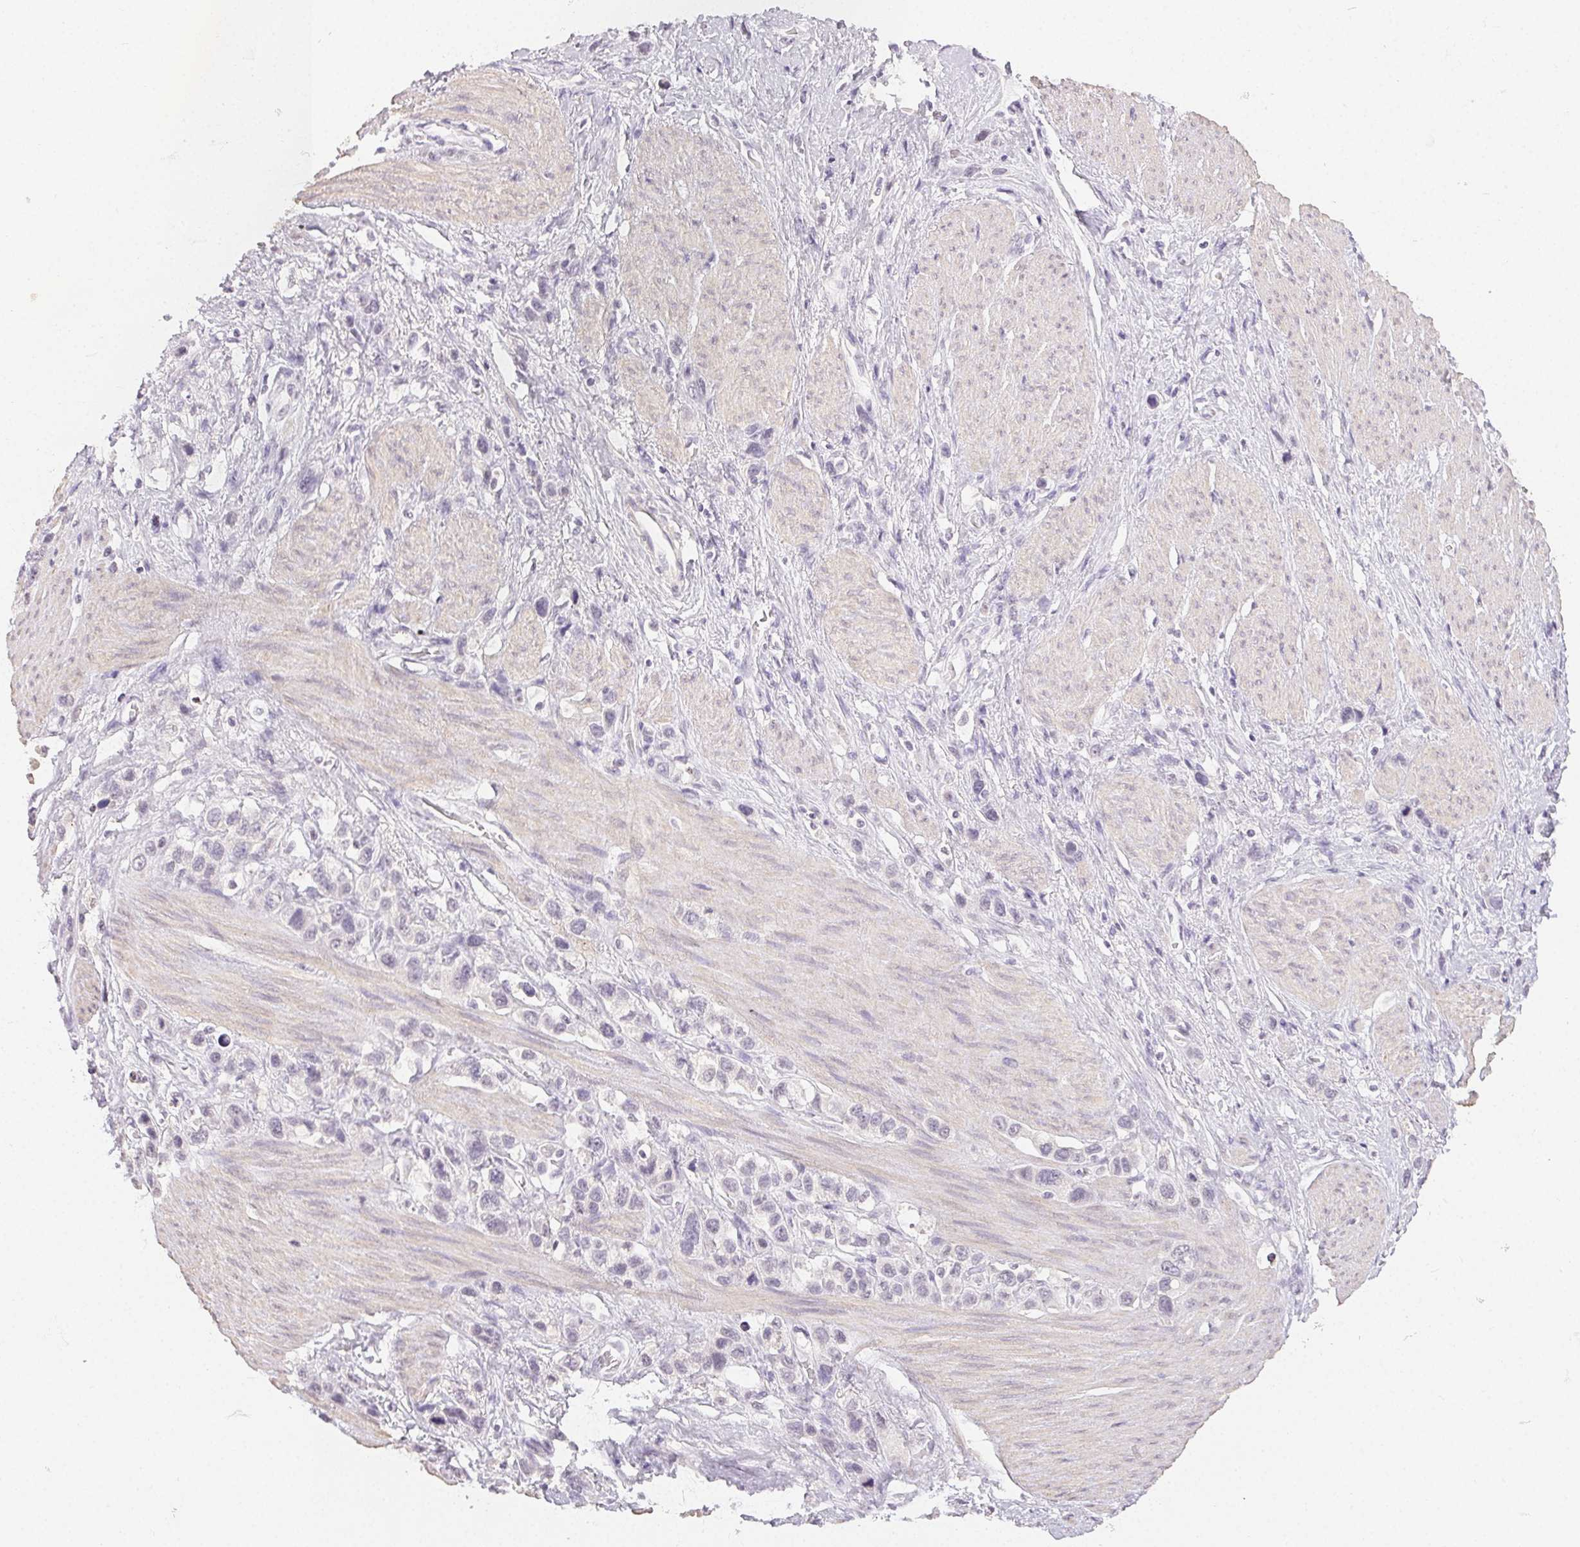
{"staining": {"intensity": "negative", "quantity": "none", "location": "none"}, "tissue": "stomach cancer", "cell_type": "Tumor cells", "image_type": "cancer", "snomed": [{"axis": "morphology", "description": "Adenocarcinoma, NOS"}, {"axis": "topography", "description": "Stomach"}], "caption": "Stomach cancer (adenocarcinoma) was stained to show a protein in brown. There is no significant positivity in tumor cells.", "gene": "TMEM174", "patient": {"sex": "female", "age": 65}}